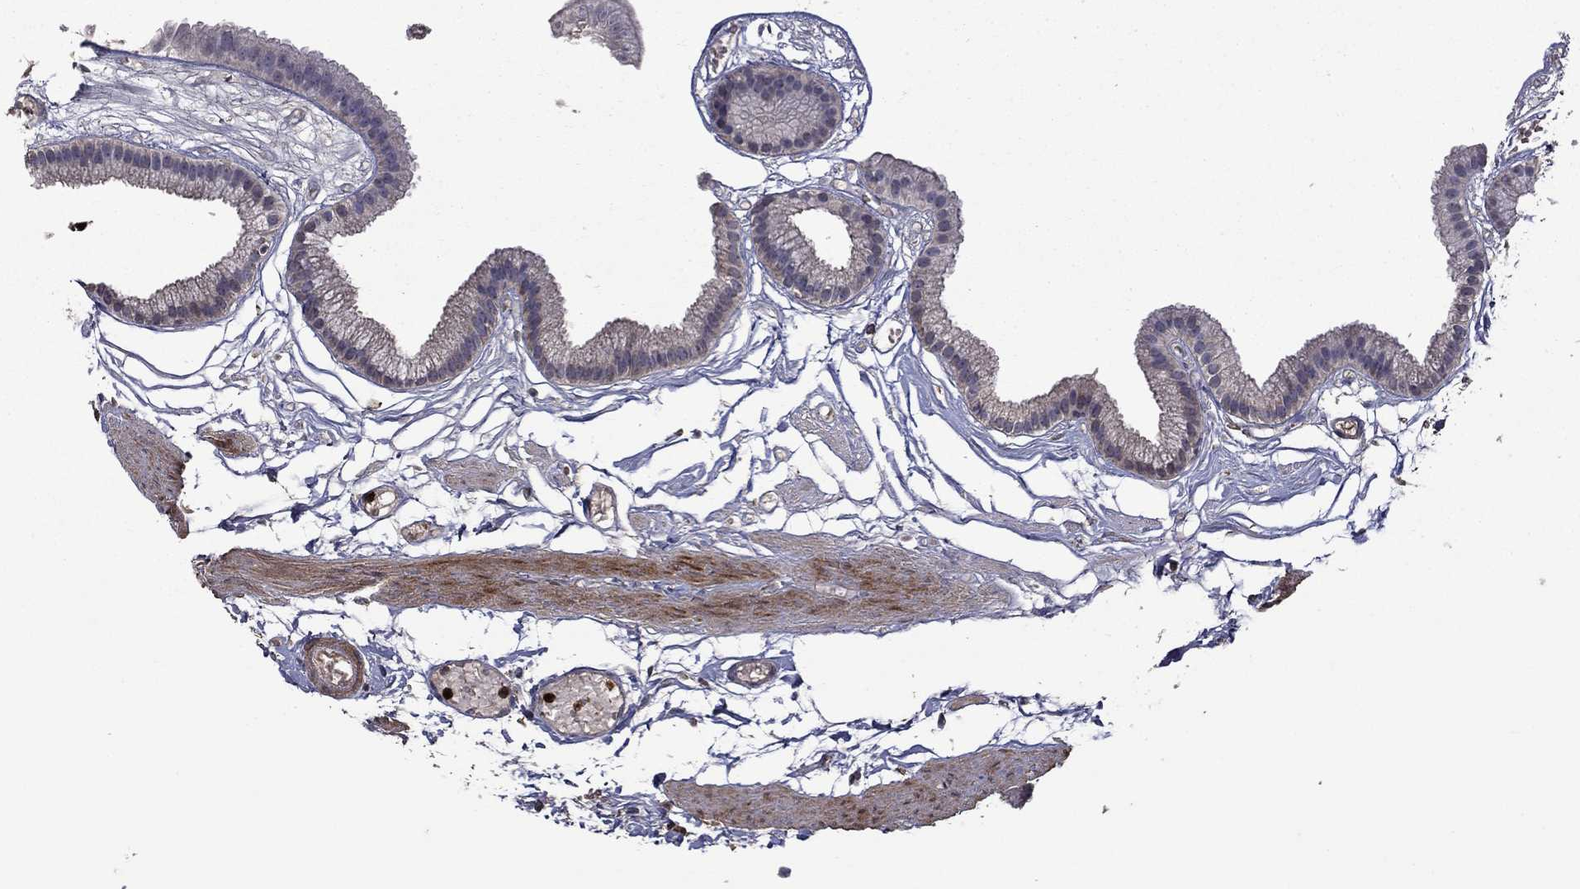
{"staining": {"intensity": "negative", "quantity": "none", "location": "none"}, "tissue": "gallbladder", "cell_type": "Glandular cells", "image_type": "normal", "snomed": [{"axis": "morphology", "description": "Normal tissue, NOS"}, {"axis": "topography", "description": "Gallbladder"}], "caption": "IHC of normal human gallbladder displays no staining in glandular cells.", "gene": "SATB1", "patient": {"sex": "female", "age": 45}}